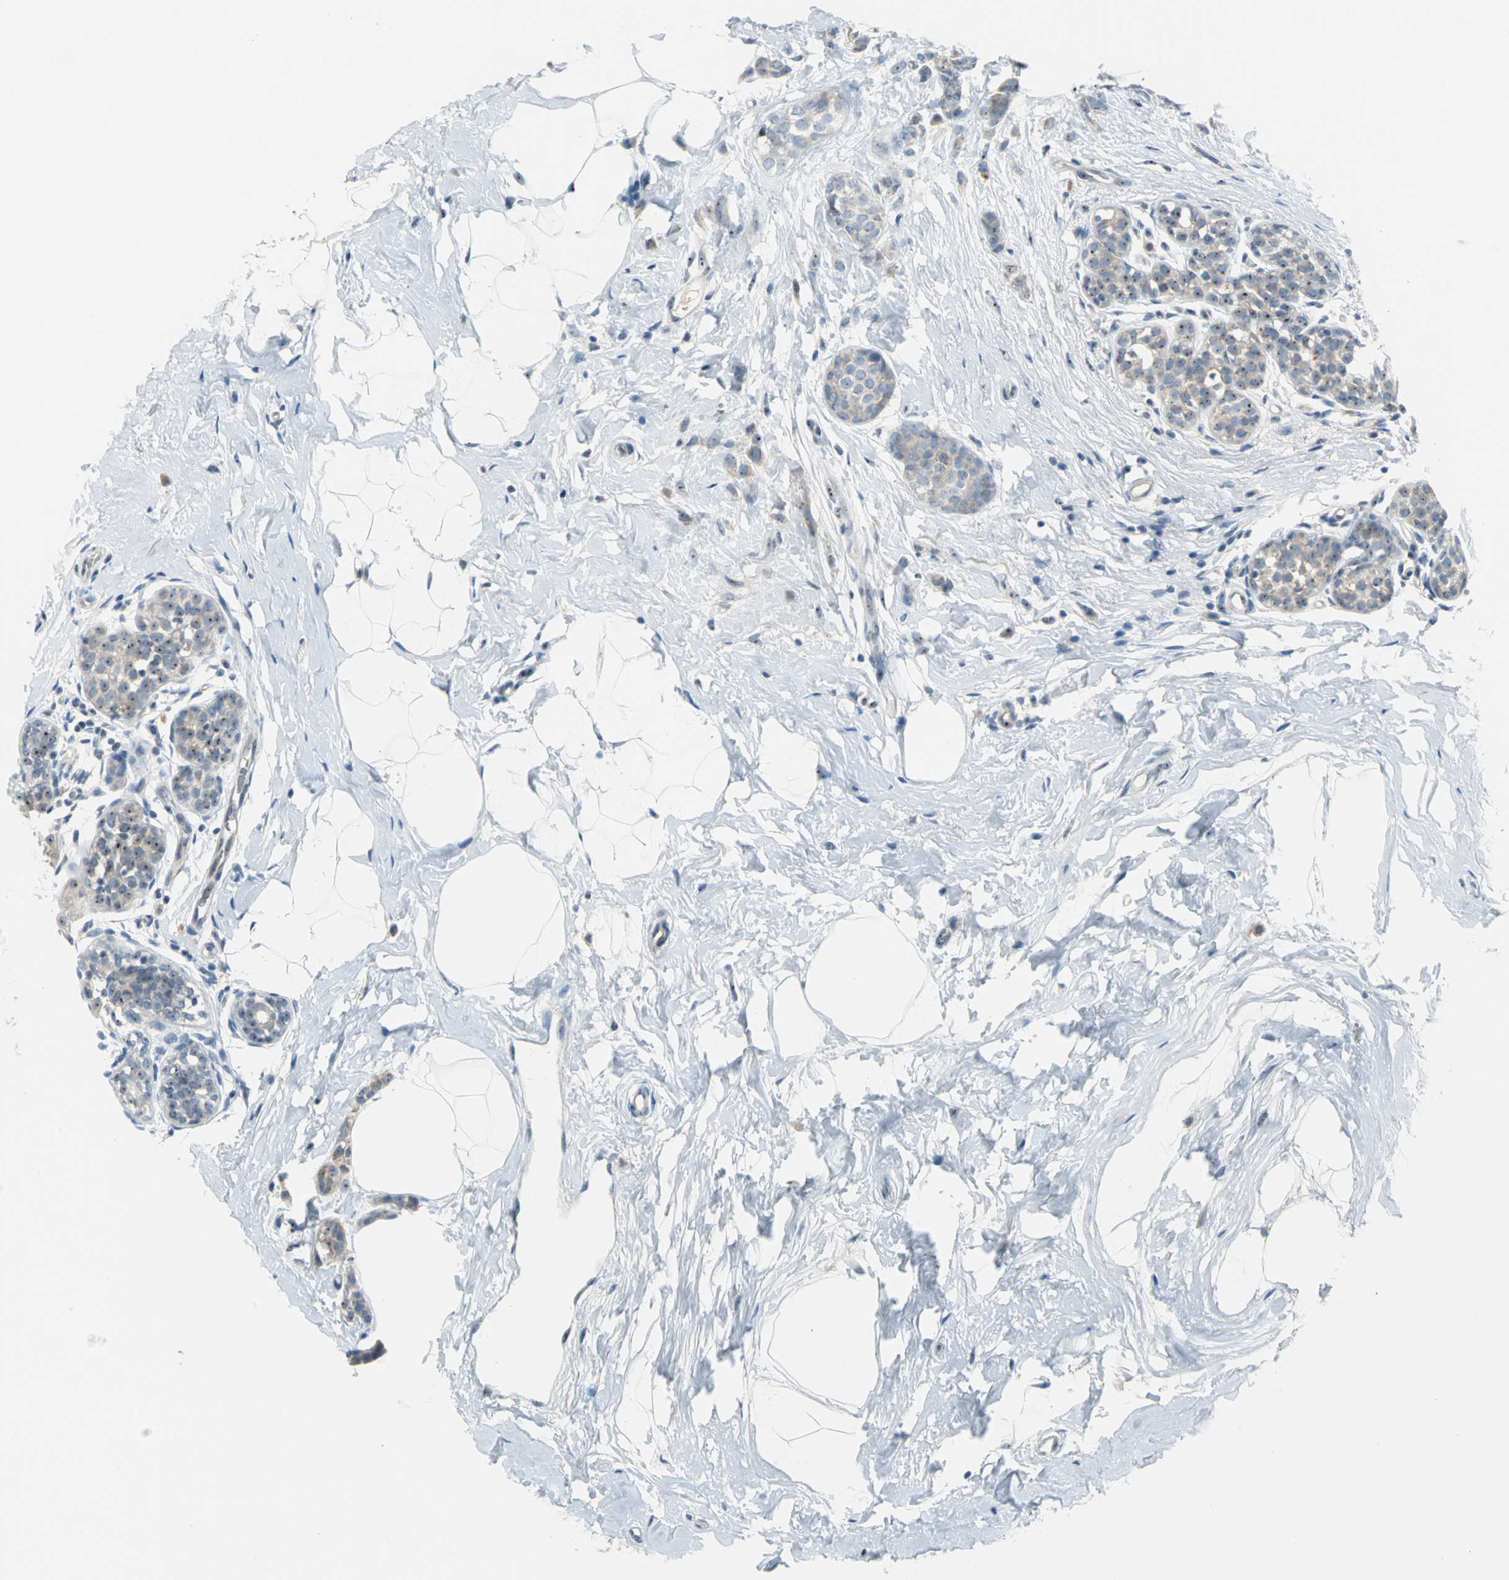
{"staining": {"intensity": "weak", "quantity": "25%-75%", "location": "nuclear"}, "tissue": "breast cancer", "cell_type": "Tumor cells", "image_type": "cancer", "snomed": [{"axis": "morphology", "description": "Lobular carcinoma, in situ"}, {"axis": "morphology", "description": "Lobular carcinoma"}, {"axis": "topography", "description": "Breast"}], "caption": "Immunohistochemical staining of lobular carcinoma (breast) displays low levels of weak nuclear expression in about 25%-75% of tumor cells.", "gene": "MYBBP1A", "patient": {"sex": "female", "age": 41}}